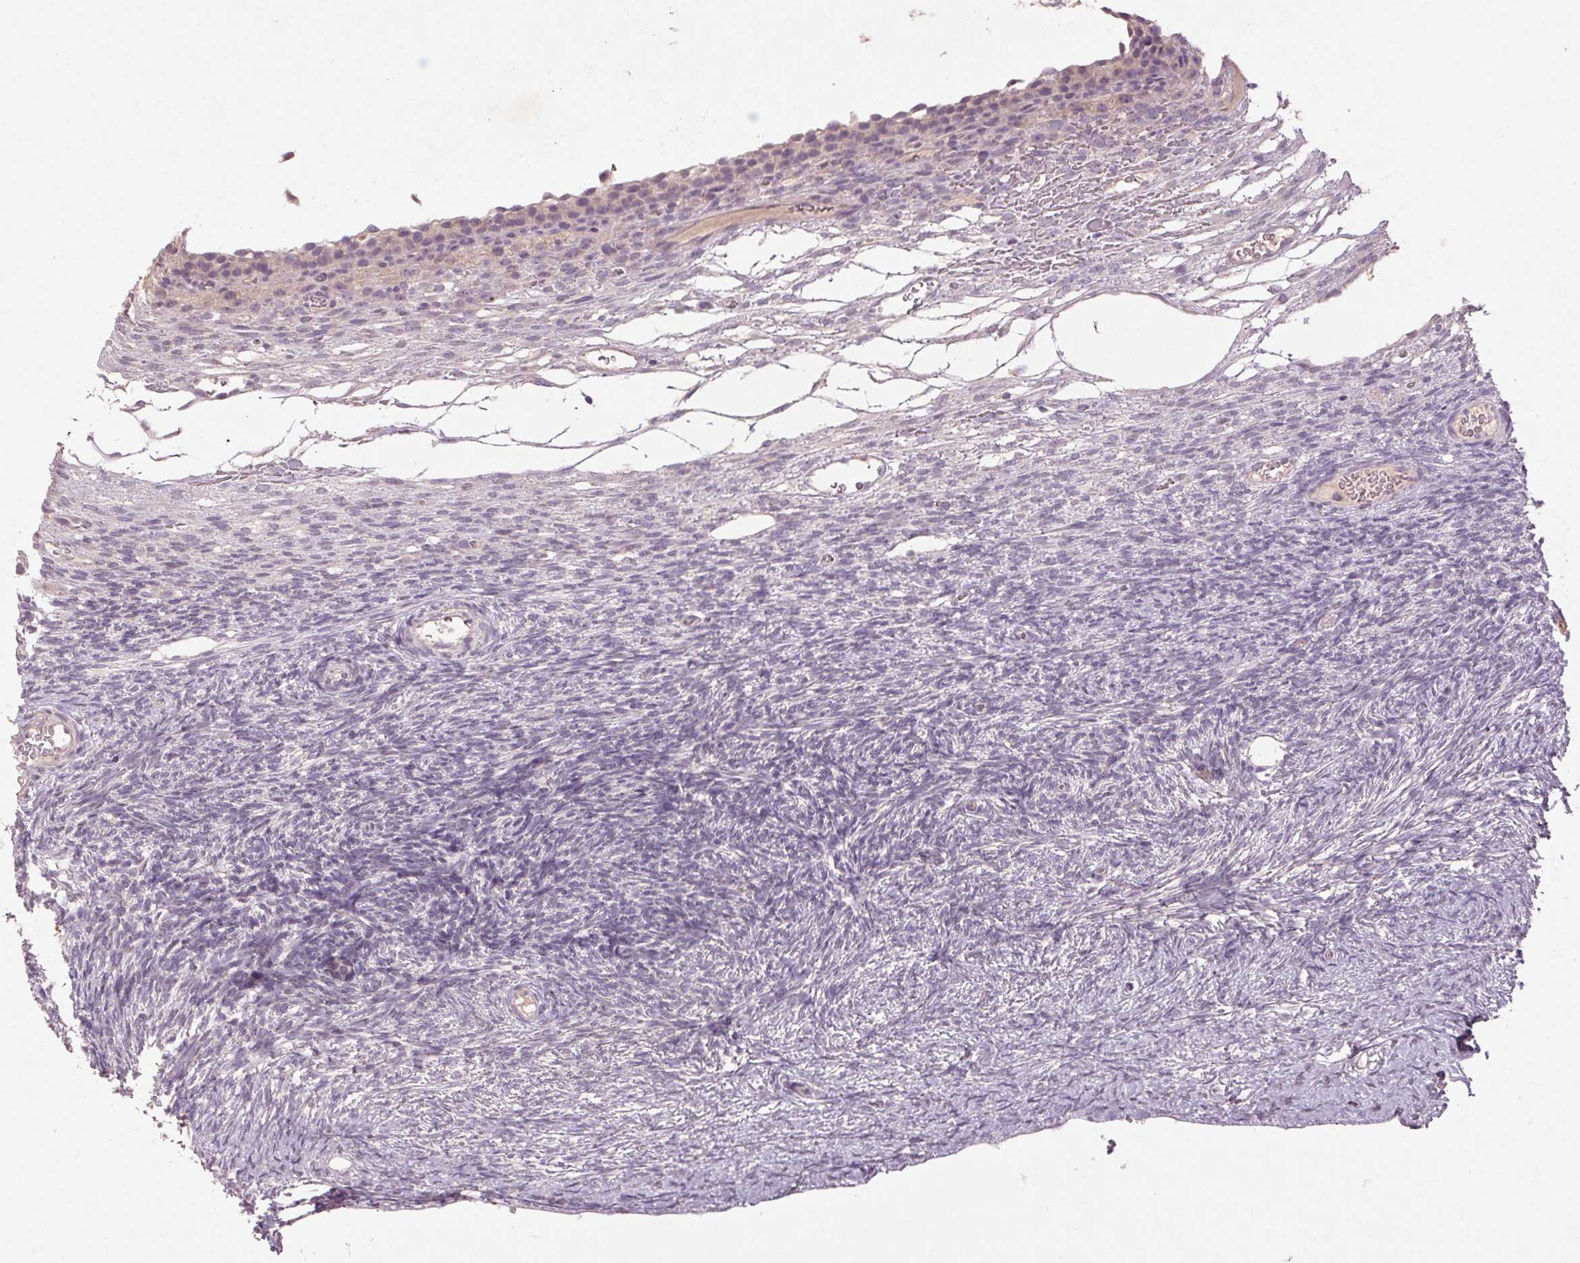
{"staining": {"intensity": "weak", "quantity": ">75%", "location": "cytoplasmic/membranous"}, "tissue": "ovary", "cell_type": "Follicle cells", "image_type": "normal", "snomed": [{"axis": "morphology", "description": "Normal tissue, NOS"}, {"axis": "topography", "description": "Ovary"}], "caption": "Immunohistochemistry (IHC) staining of benign ovary, which exhibits low levels of weak cytoplasmic/membranous staining in approximately >75% of follicle cells indicating weak cytoplasmic/membranous protein staining. The staining was performed using DAB (brown) for protein detection and nuclei were counterstained in hematoxylin (blue).", "gene": "ENSG00000255641", "patient": {"sex": "female", "age": 34}}